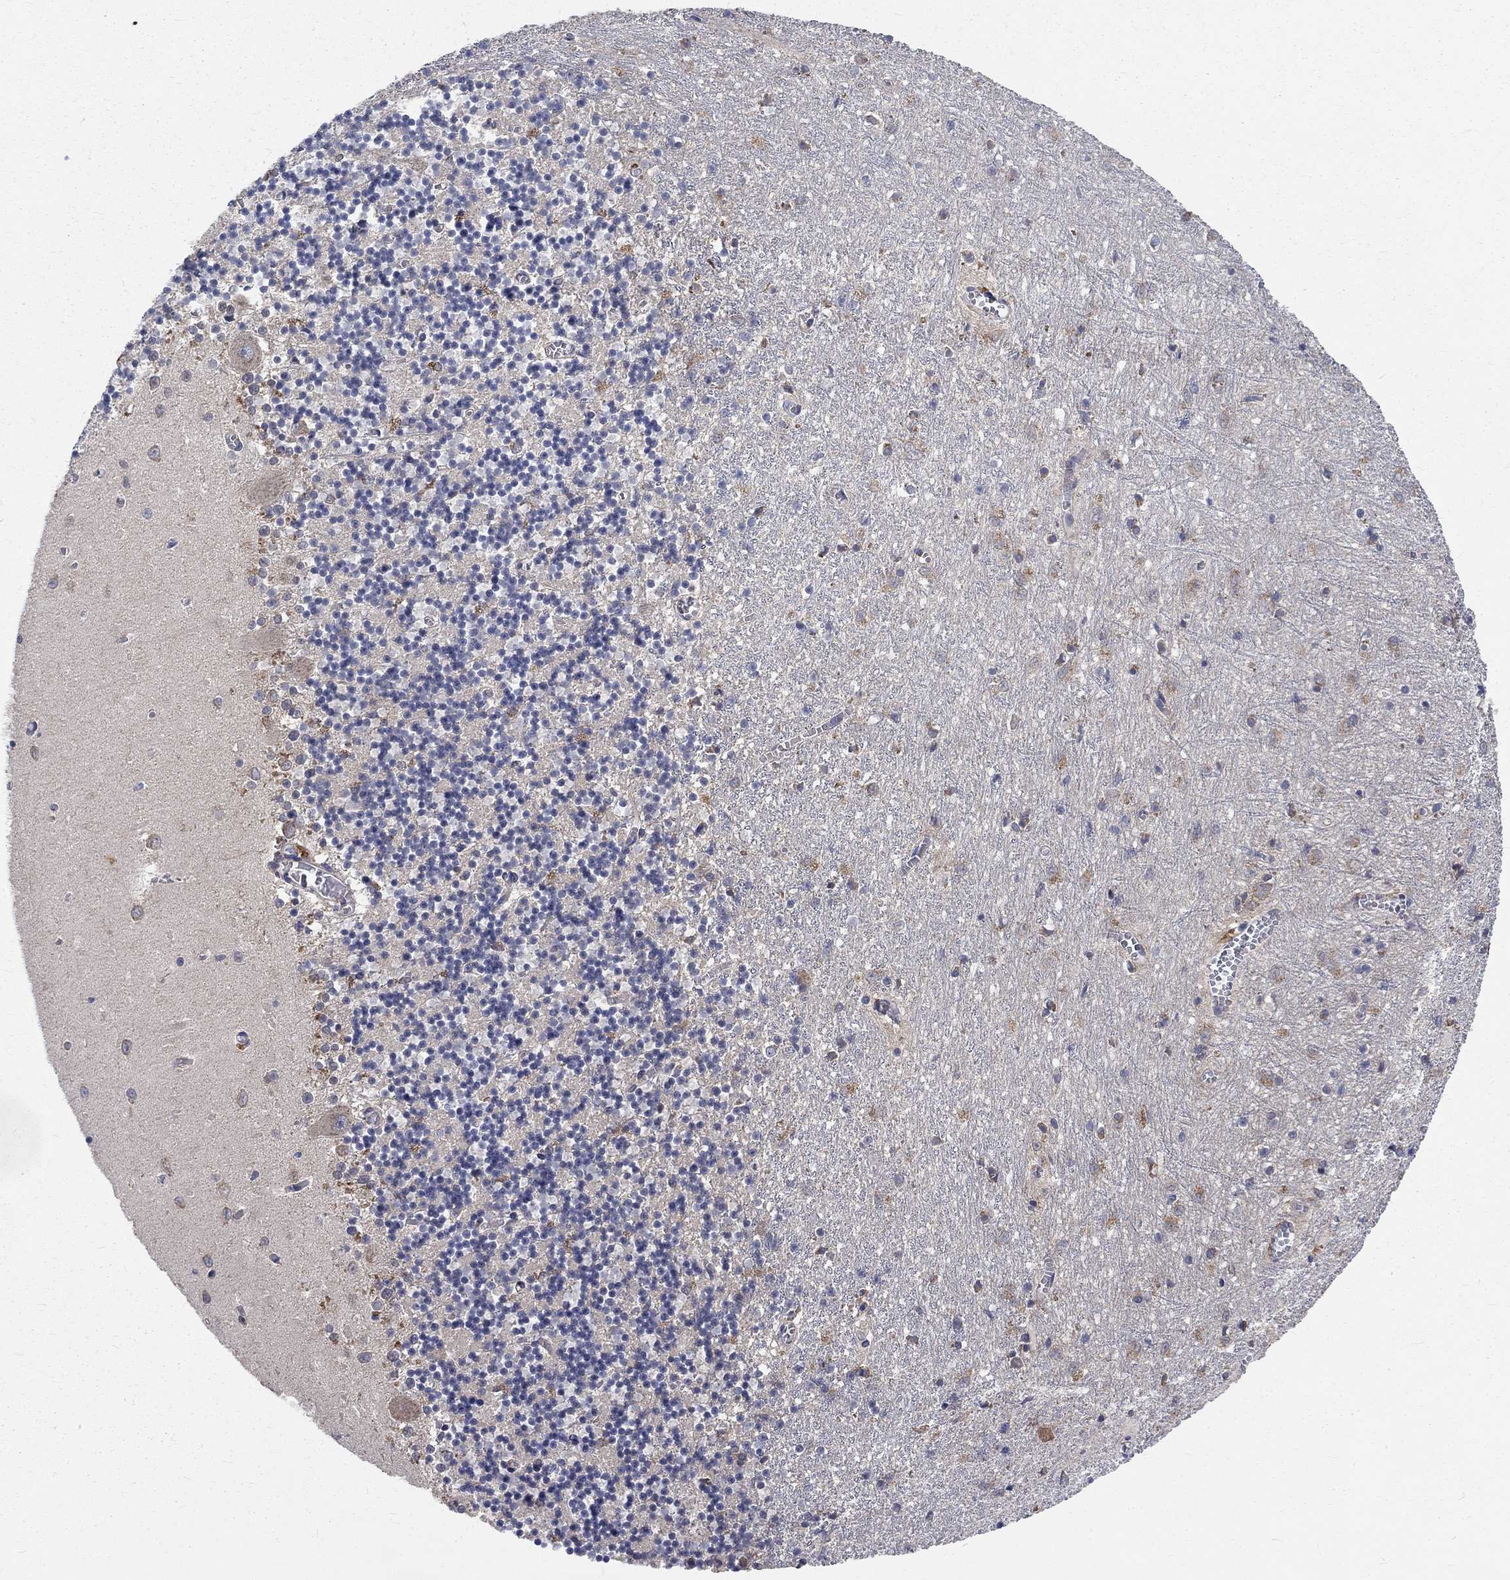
{"staining": {"intensity": "negative", "quantity": "none", "location": "none"}, "tissue": "cerebellum", "cell_type": "Cells in granular layer", "image_type": "normal", "snomed": [{"axis": "morphology", "description": "Normal tissue, NOS"}, {"axis": "topography", "description": "Cerebellum"}], "caption": "The image demonstrates no staining of cells in granular layer in normal cerebellum.", "gene": "NME7", "patient": {"sex": "female", "age": 64}}